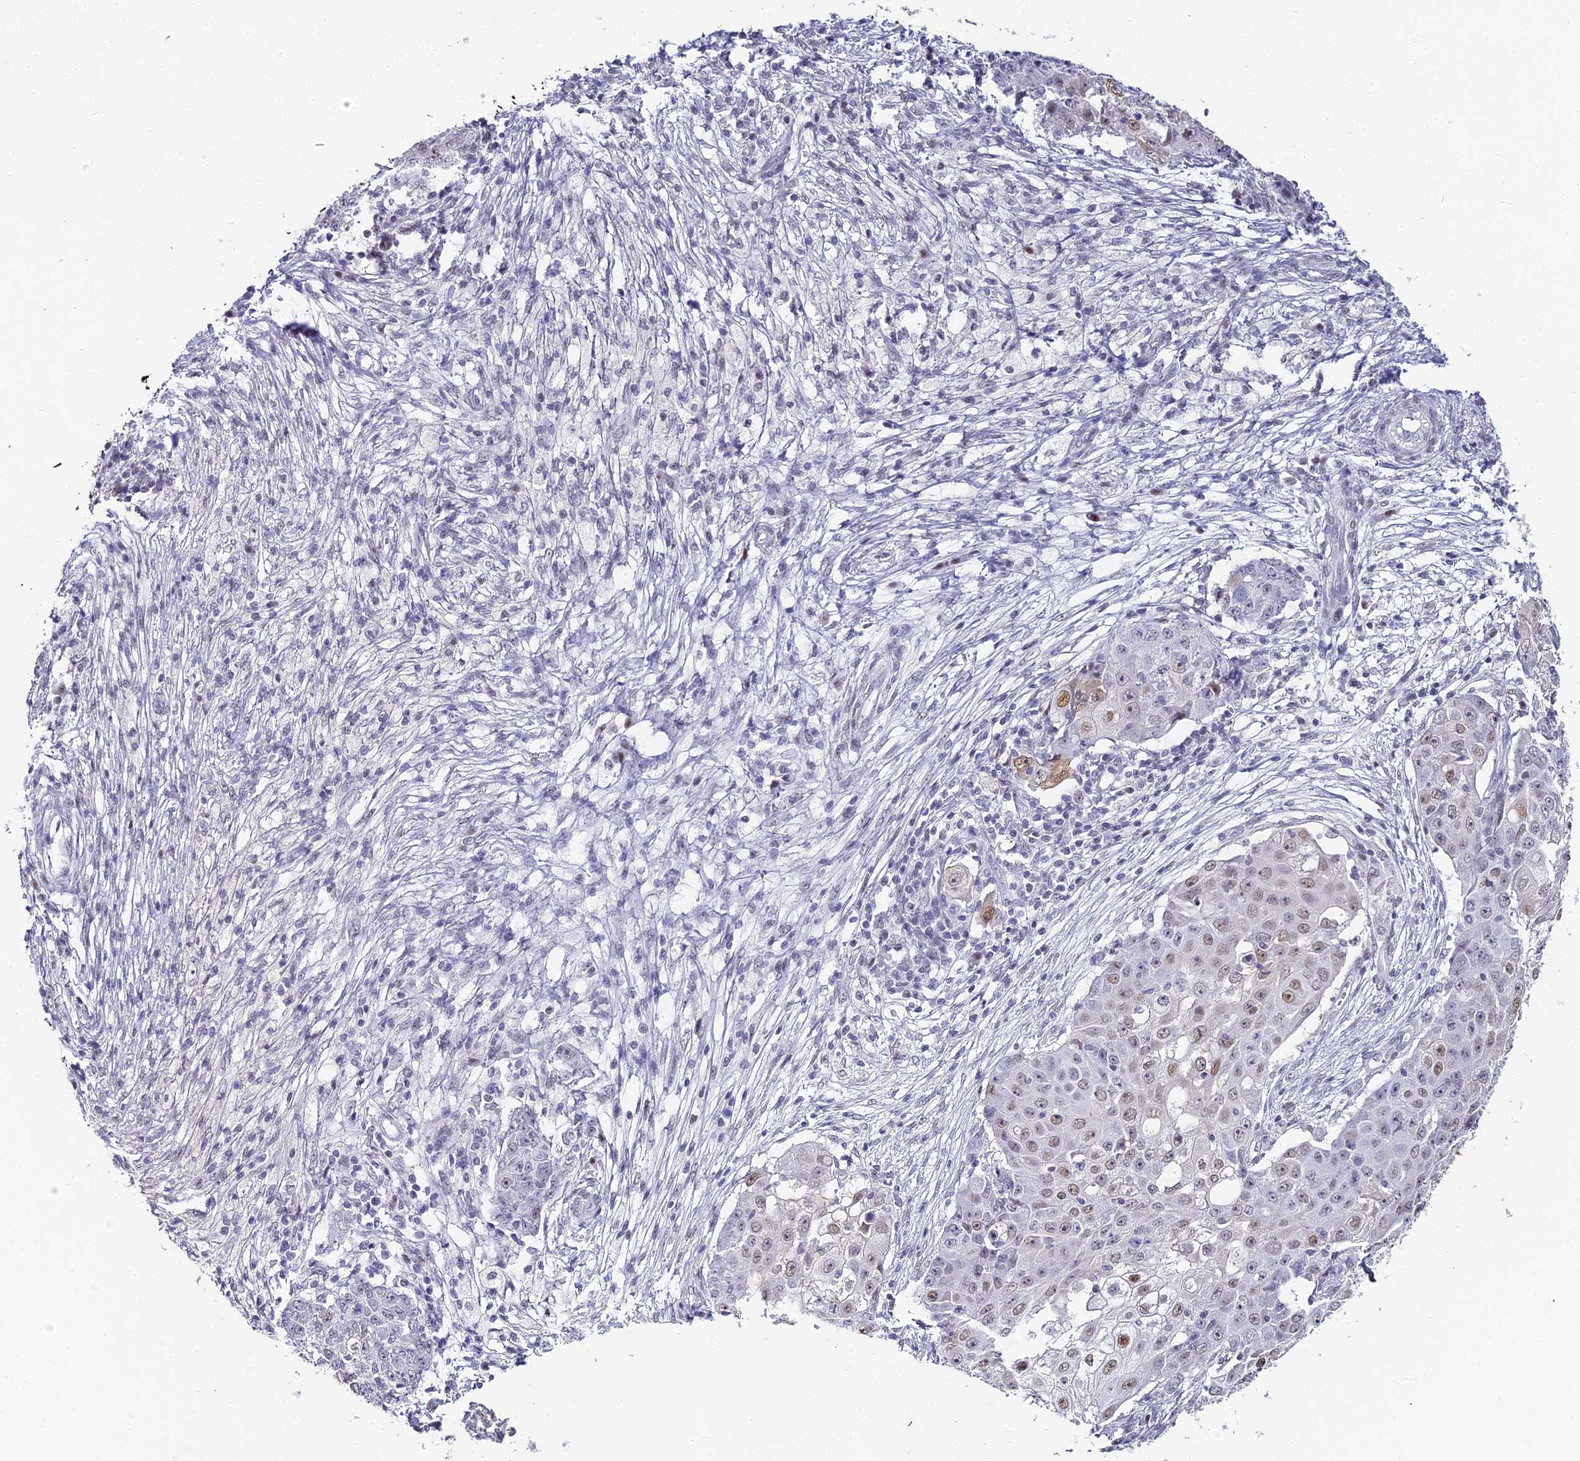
{"staining": {"intensity": "weak", "quantity": "25%-75%", "location": "nuclear"}, "tissue": "ovarian cancer", "cell_type": "Tumor cells", "image_type": "cancer", "snomed": [{"axis": "morphology", "description": "Carcinoma, endometroid"}, {"axis": "topography", "description": "Ovary"}], "caption": "Immunohistochemistry (DAB (3,3'-diaminobenzidine)) staining of human ovarian endometroid carcinoma shows weak nuclear protein expression in approximately 25%-75% of tumor cells. (DAB (3,3'-diaminobenzidine) IHC with brightfield microscopy, high magnification).", "gene": "ABHD14A-ACY1", "patient": {"sex": "female", "age": 42}}